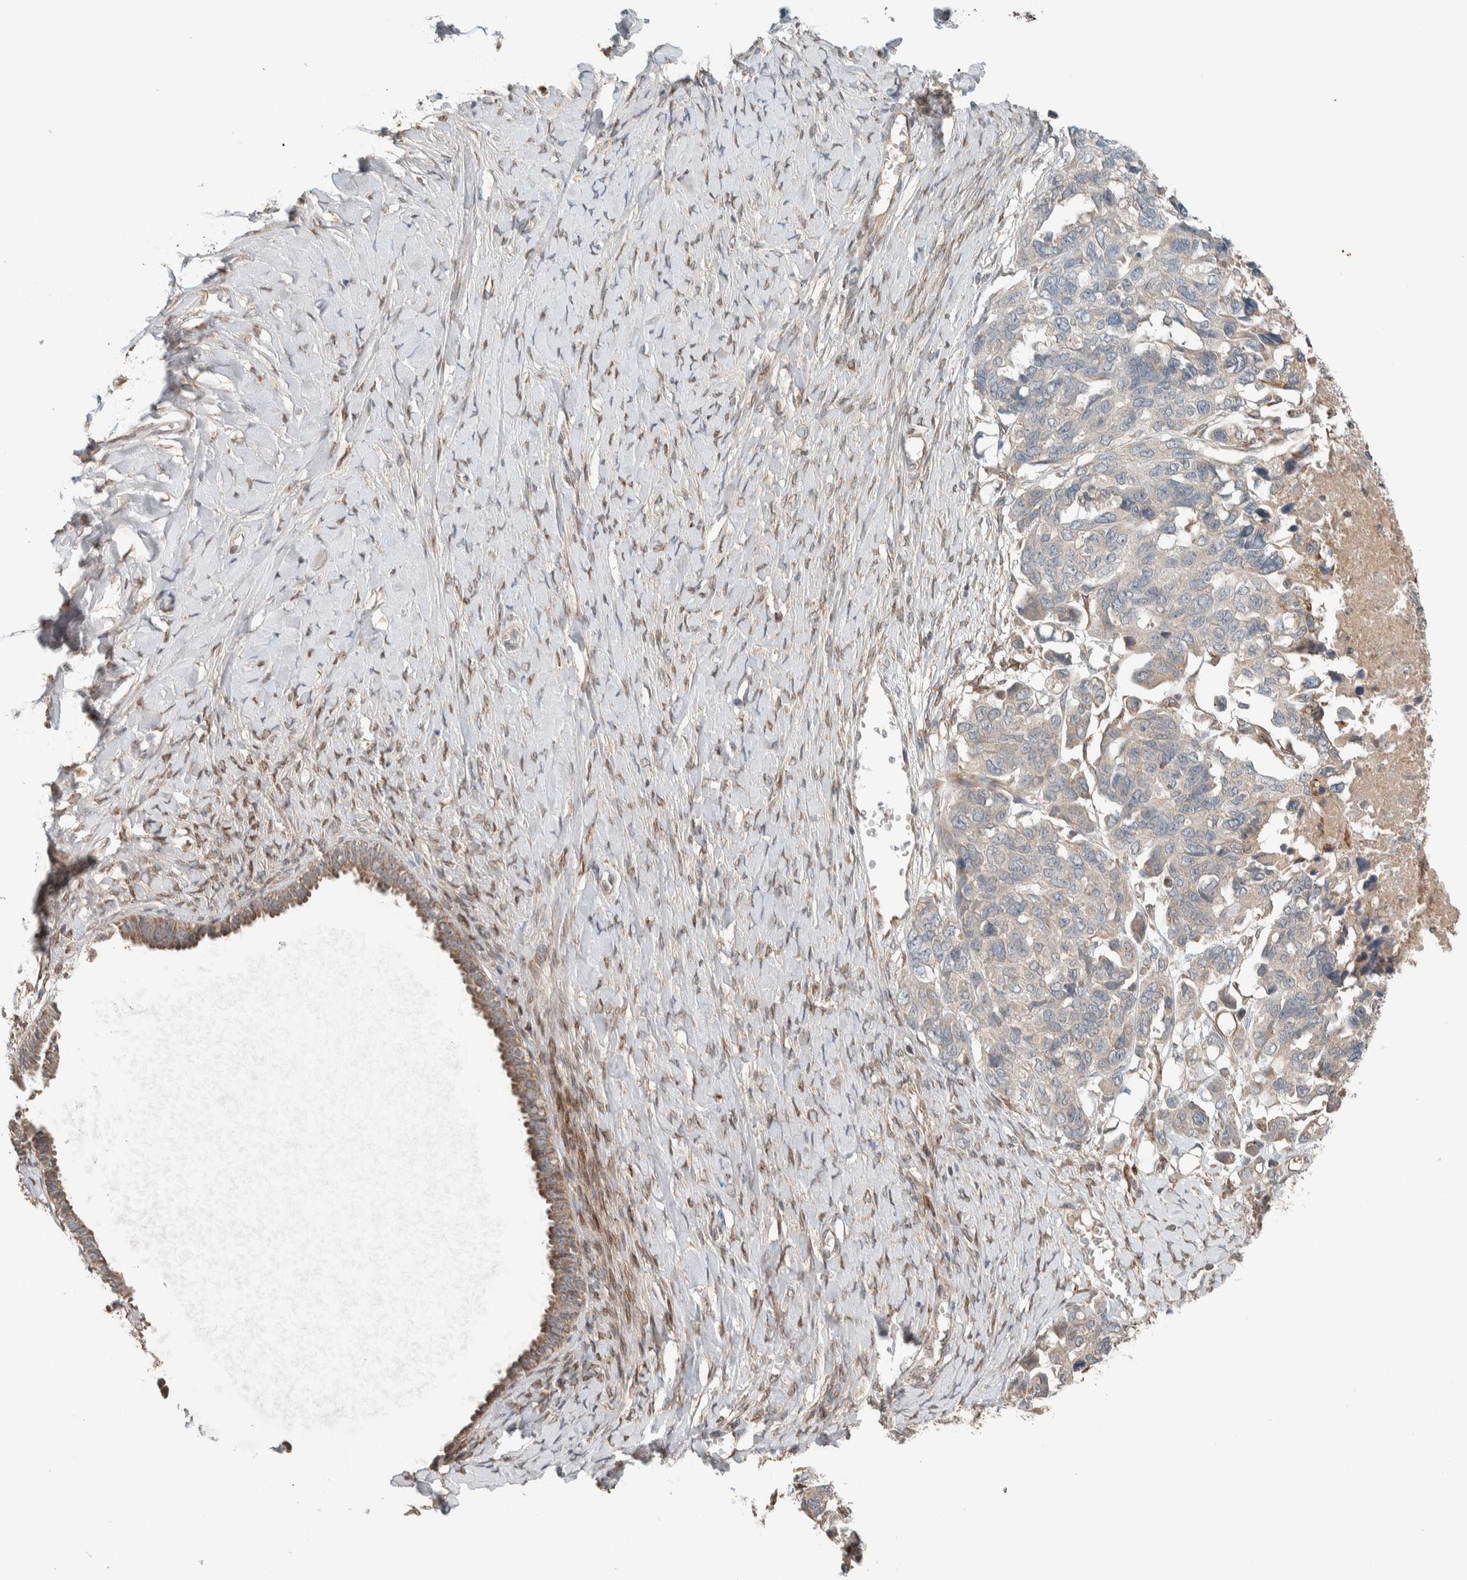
{"staining": {"intensity": "negative", "quantity": "none", "location": "none"}, "tissue": "ovarian cancer", "cell_type": "Tumor cells", "image_type": "cancer", "snomed": [{"axis": "morphology", "description": "Cystadenocarcinoma, serous, NOS"}, {"axis": "topography", "description": "Ovary"}], "caption": "Immunohistochemistry (IHC) micrograph of neoplastic tissue: ovarian cancer stained with DAB (3,3'-diaminobenzidine) reveals no significant protein expression in tumor cells.", "gene": "NBR1", "patient": {"sex": "female", "age": 79}}